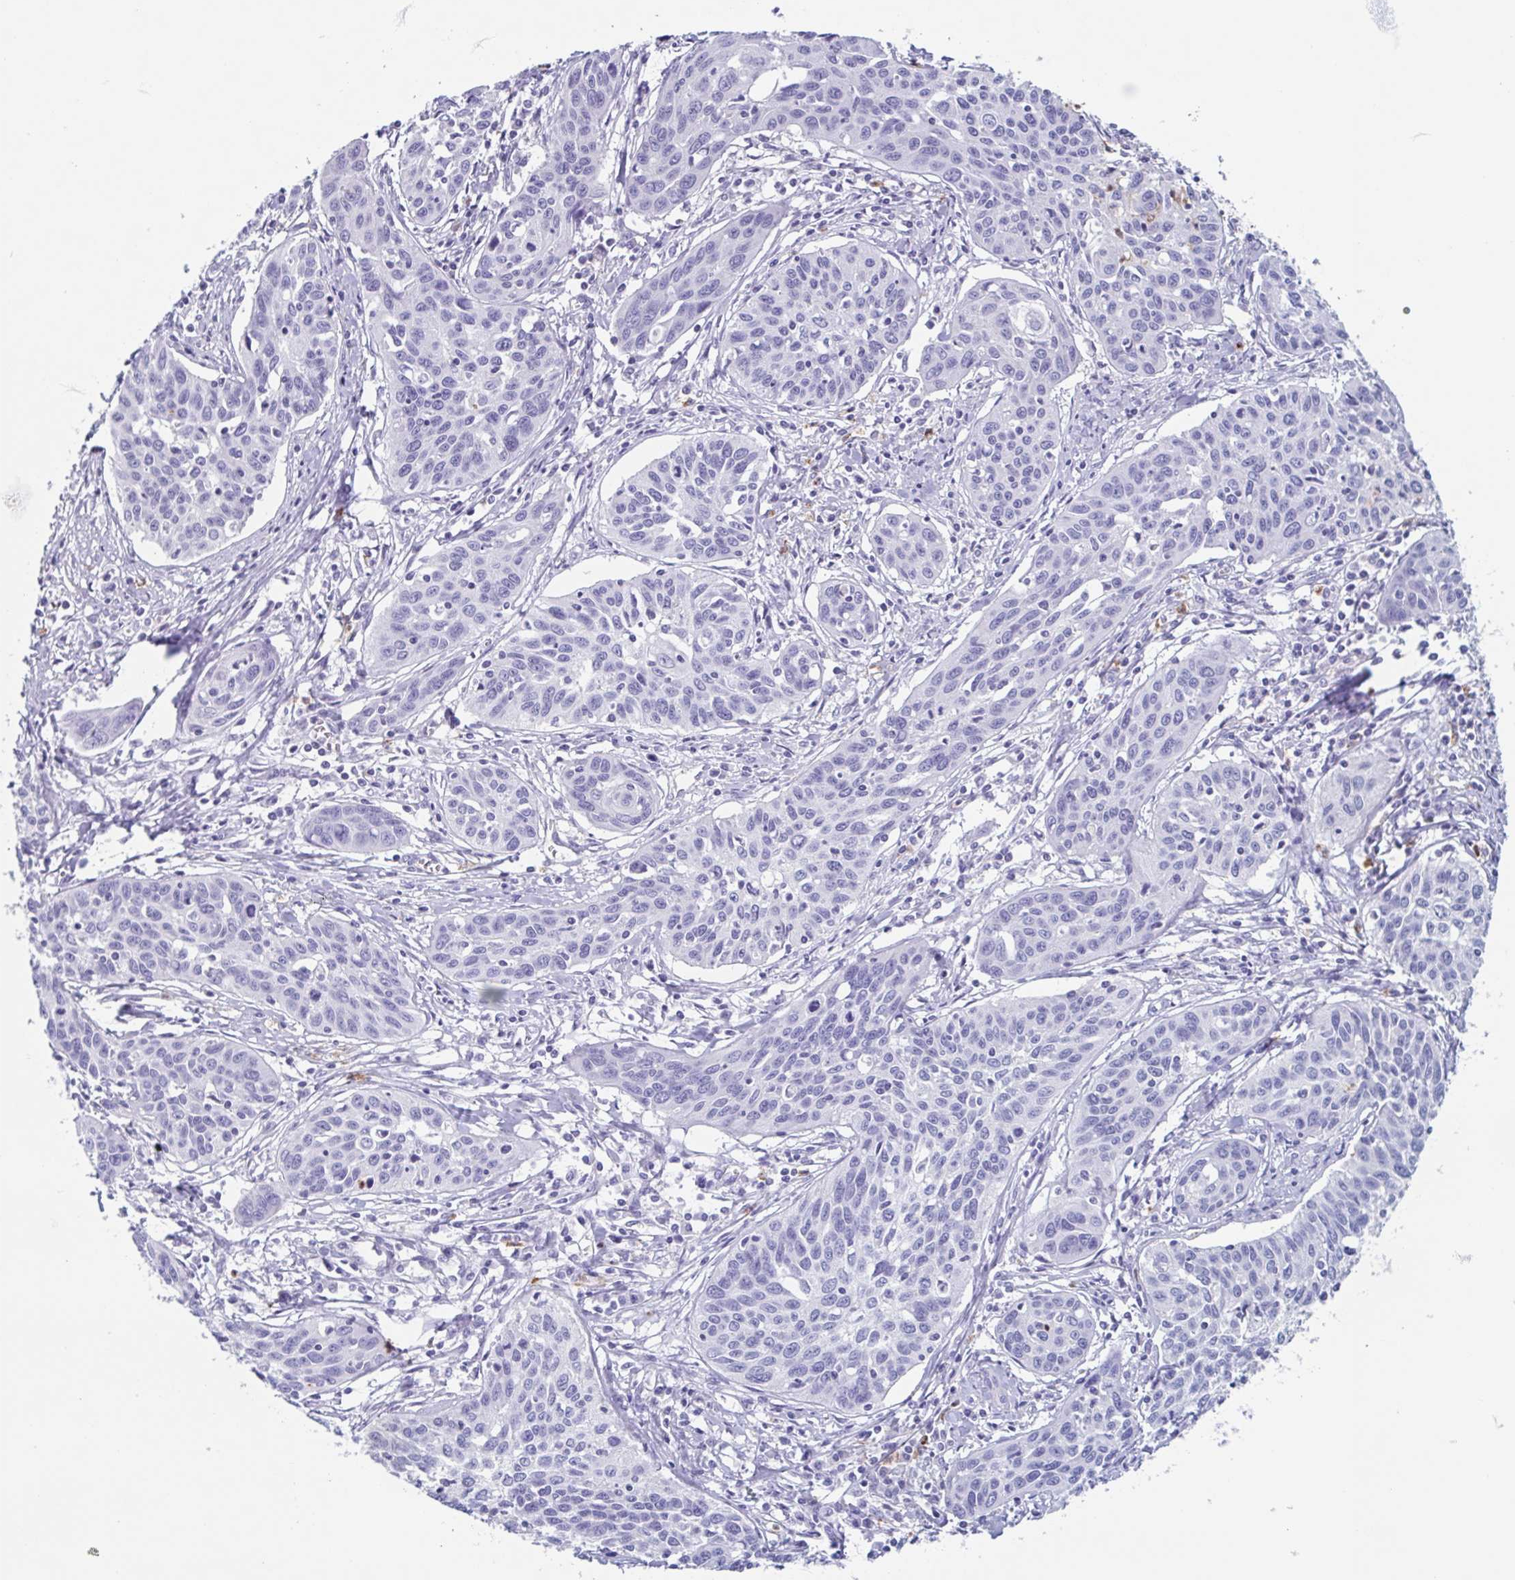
{"staining": {"intensity": "negative", "quantity": "none", "location": "none"}, "tissue": "cervical cancer", "cell_type": "Tumor cells", "image_type": "cancer", "snomed": [{"axis": "morphology", "description": "Squamous cell carcinoma, NOS"}, {"axis": "topography", "description": "Cervix"}], "caption": "This histopathology image is of squamous cell carcinoma (cervical) stained with immunohistochemistry (IHC) to label a protein in brown with the nuclei are counter-stained blue. There is no staining in tumor cells.", "gene": "BPI", "patient": {"sex": "female", "age": 31}}